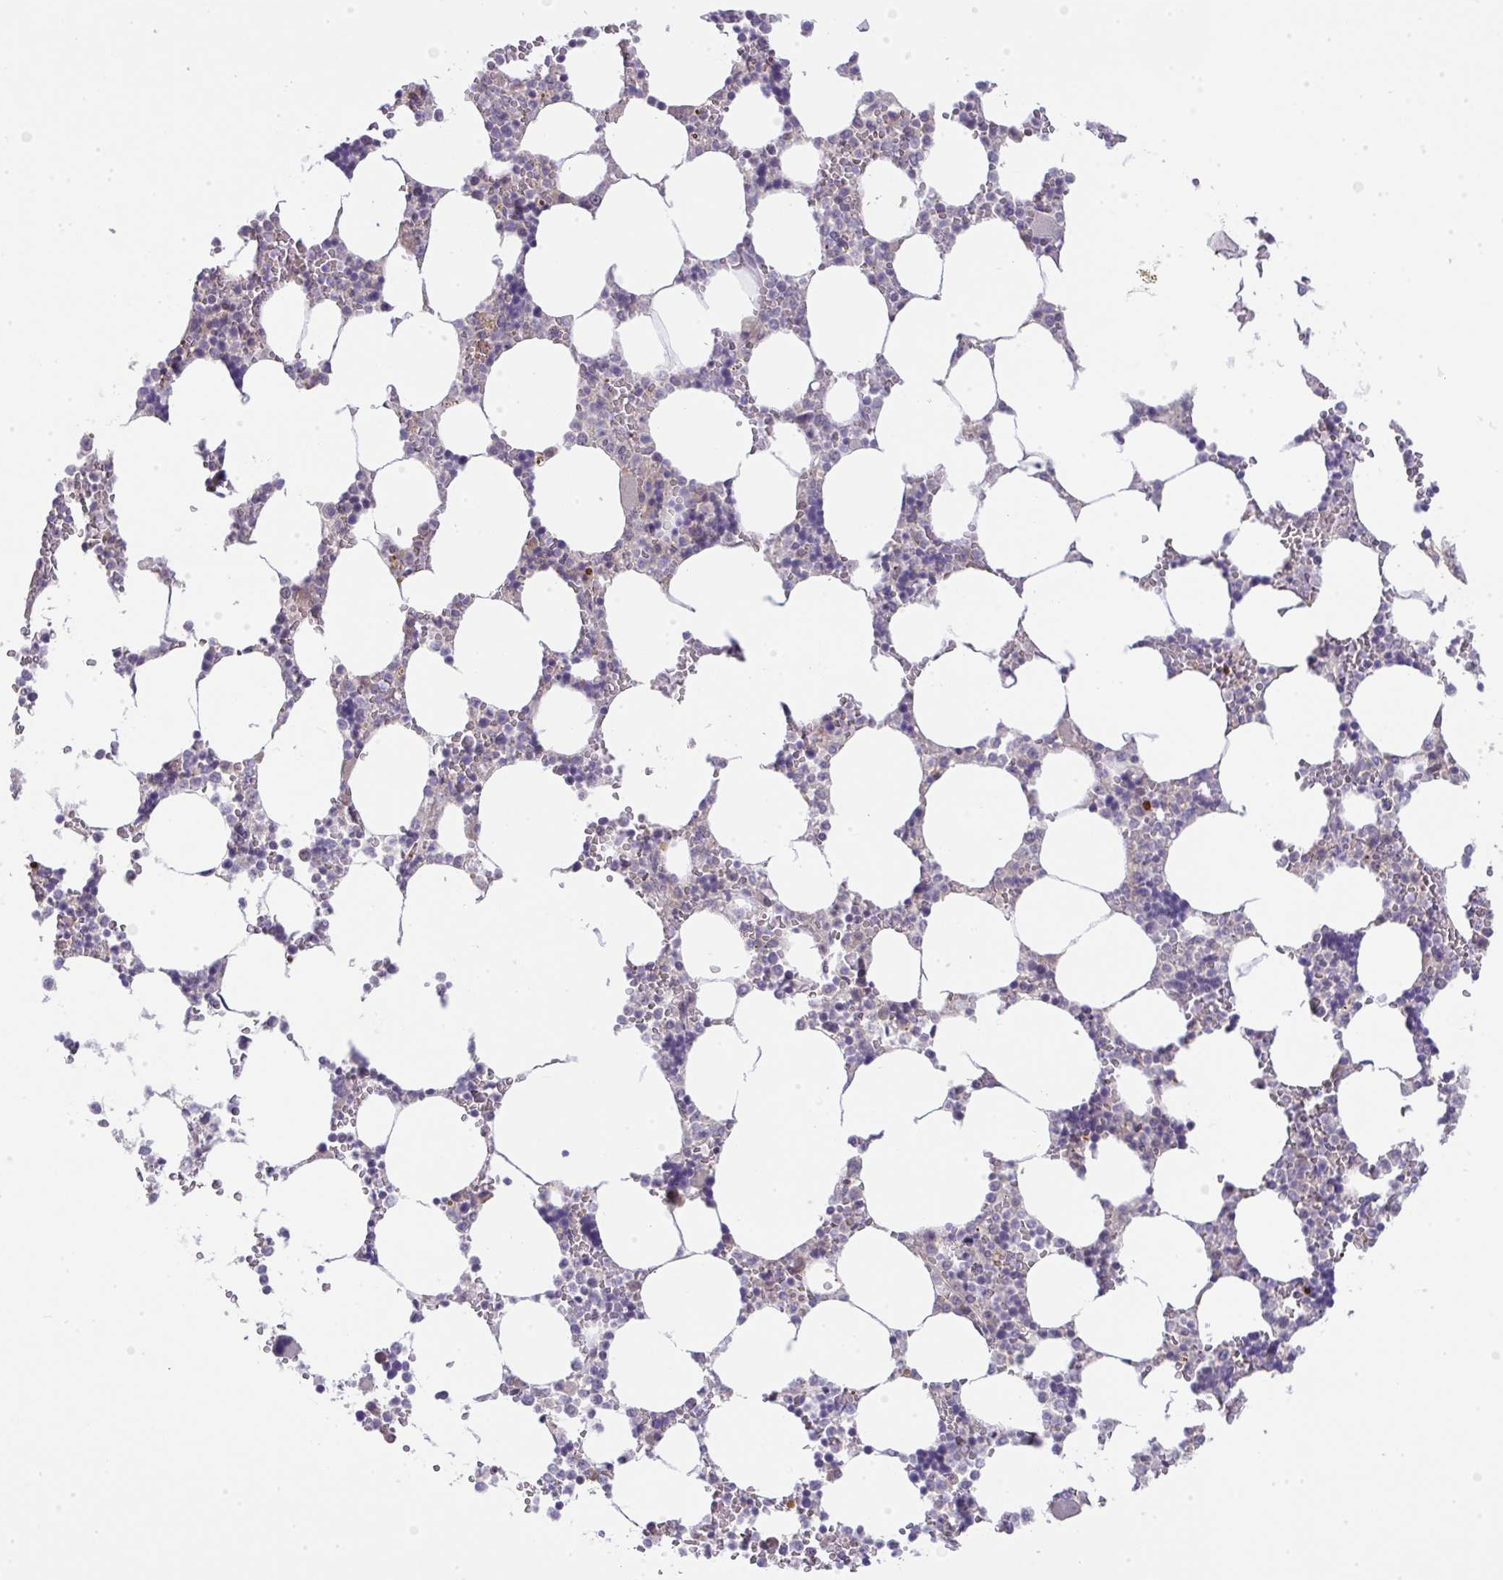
{"staining": {"intensity": "moderate", "quantity": "<25%", "location": "nuclear"}, "tissue": "bone marrow", "cell_type": "Hematopoietic cells", "image_type": "normal", "snomed": [{"axis": "morphology", "description": "Normal tissue, NOS"}, {"axis": "topography", "description": "Bone marrow"}], "caption": "Bone marrow was stained to show a protein in brown. There is low levels of moderate nuclear expression in about <25% of hematopoietic cells.", "gene": "GALNT16", "patient": {"sex": "male", "age": 64}}